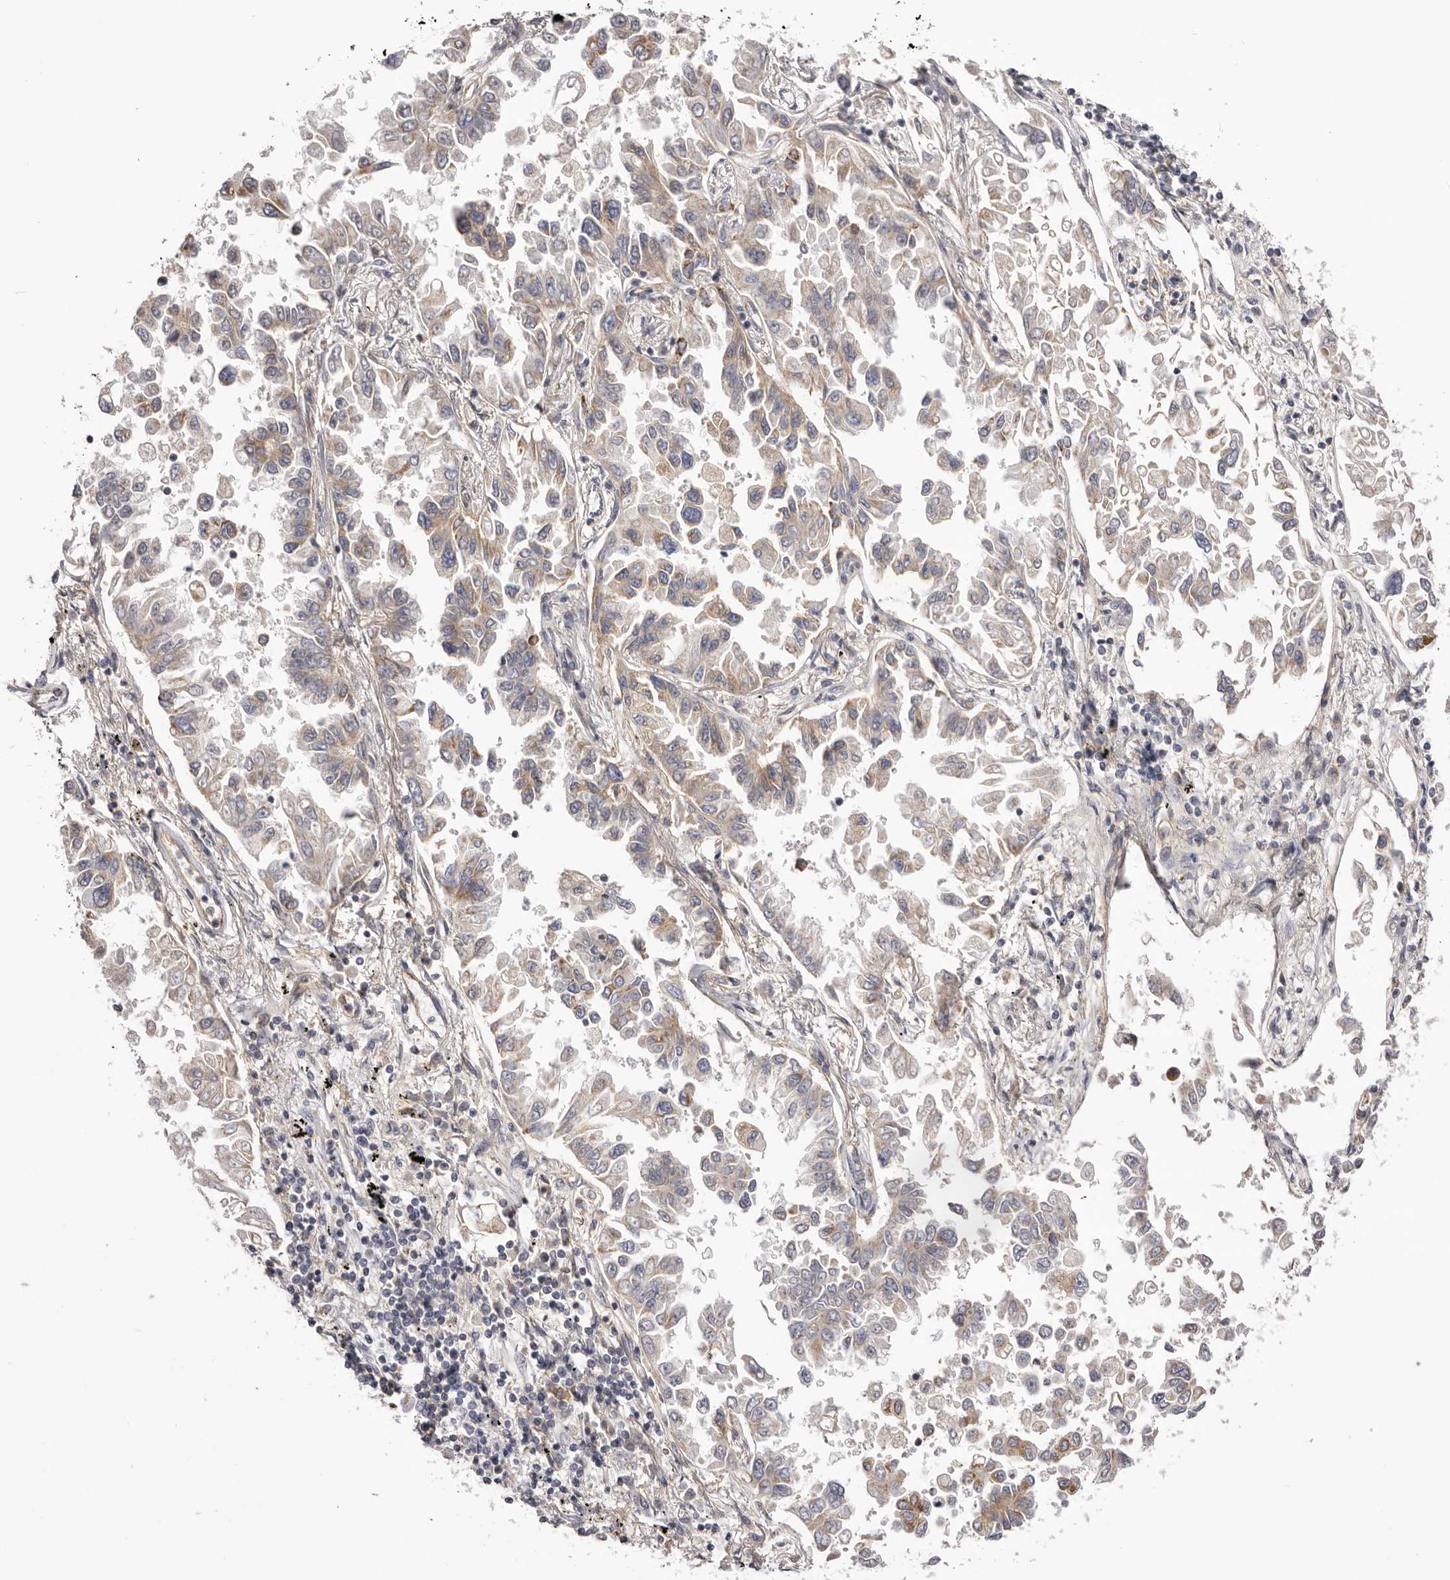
{"staining": {"intensity": "negative", "quantity": "none", "location": "none"}, "tissue": "lung cancer", "cell_type": "Tumor cells", "image_type": "cancer", "snomed": [{"axis": "morphology", "description": "Adenocarcinoma, NOS"}, {"axis": "topography", "description": "Lung"}], "caption": "This is a photomicrograph of immunohistochemistry staining of lung cancer, which shows no positivity in tumor cells.", "gene": "DMRT2", "patient": {"sex": "female", "age": 67}}